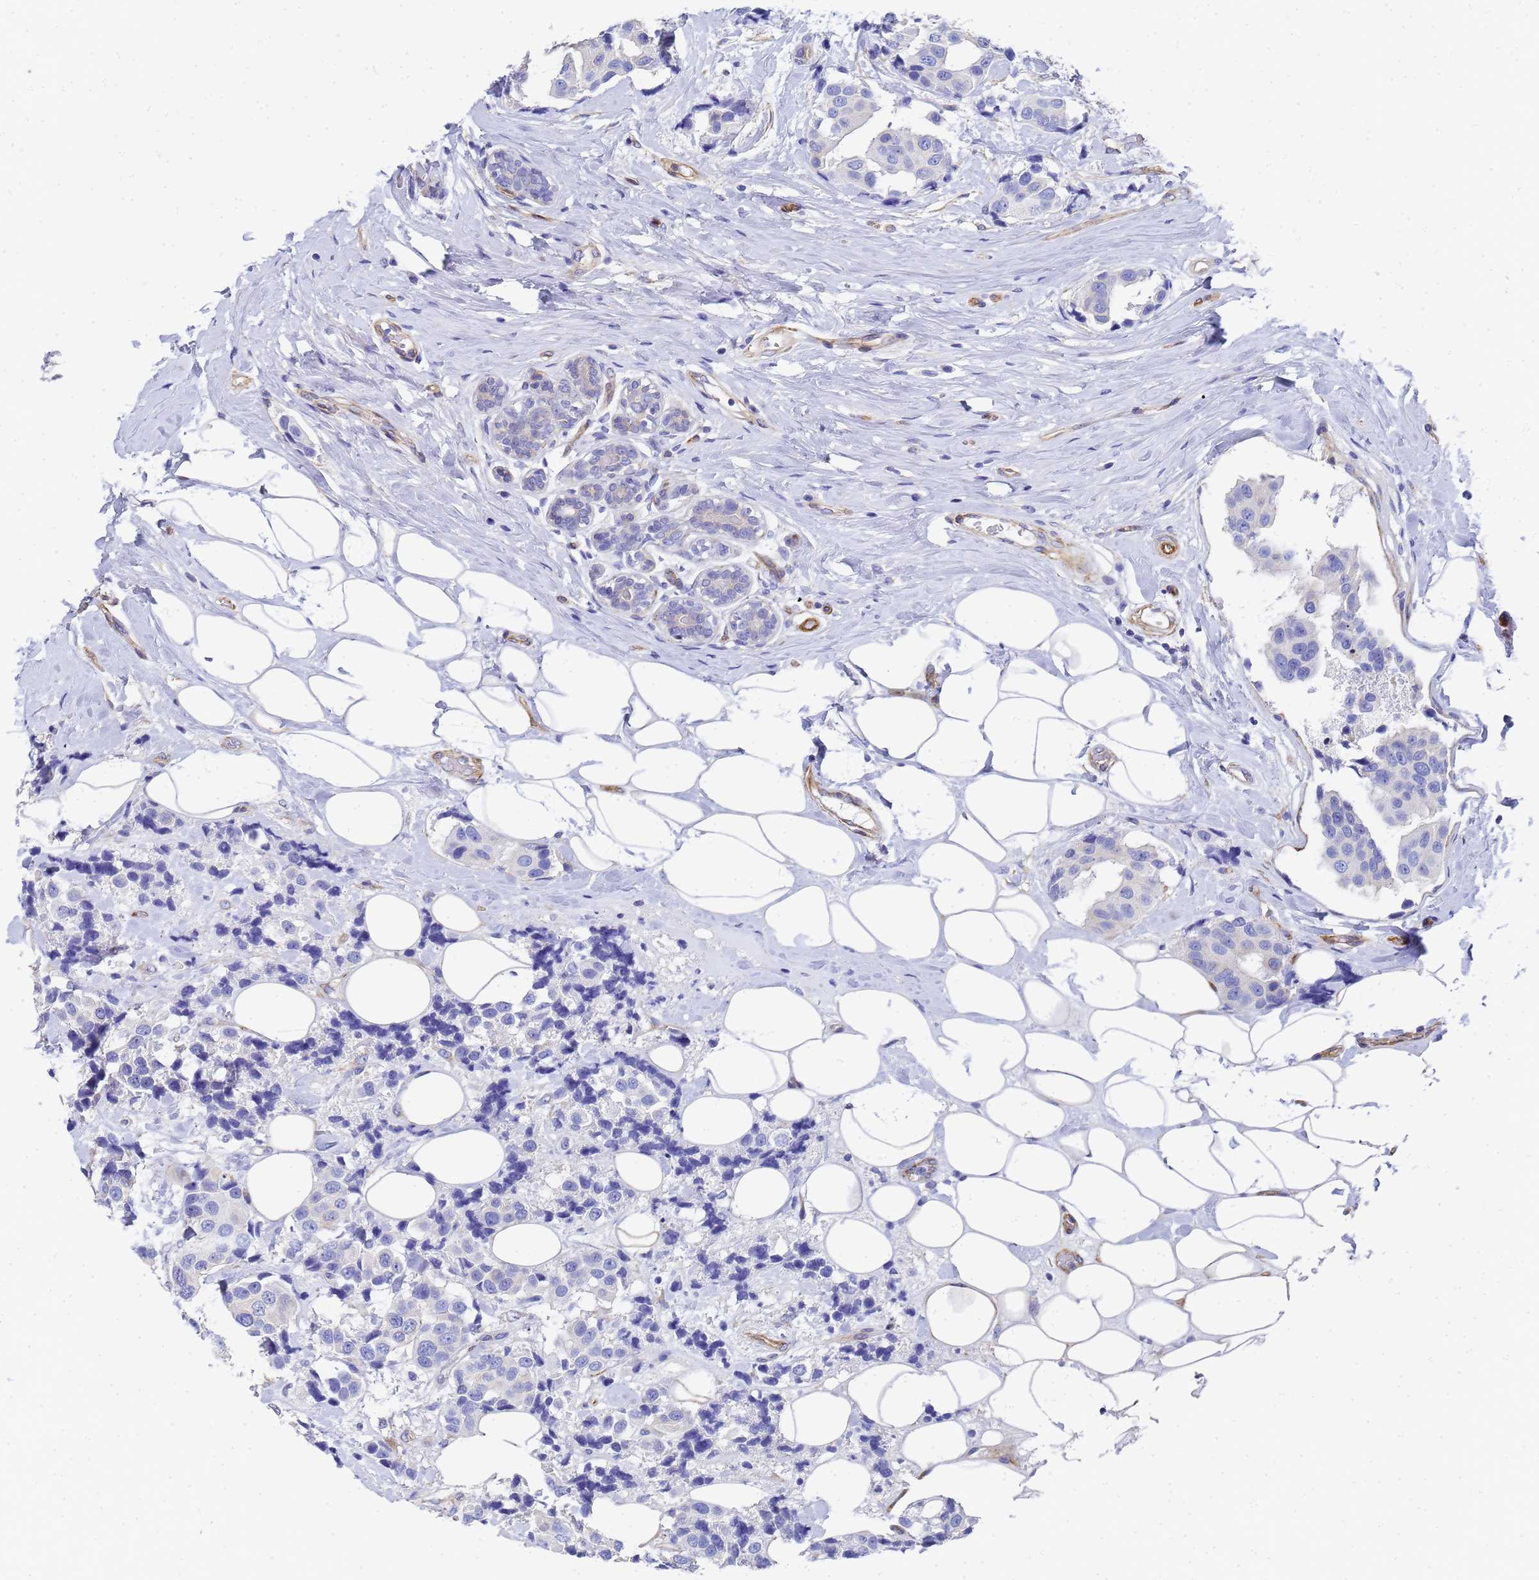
{"staining": {"intensity": "negative", "quantity": "none", "location": "none"}, "tissue": "breast cancer", "cell_type": "Tumor cells", "image_type": "cancer", "snomed": [{"axis": "morphology", "description": "Normal tissue, NOS"}, {"axis": "morphology", "description": "Duct carcinoma"}, {"axis": "topography", "description": "Breast"}], "caption": "Immunohistochemistry (IHC) histopathology image of human invasive ductal carcinoma (breast) stained for a protein (brown), which reveals no expression in tumor cells.", "gene": "TUBB1", "patient": {"sex": "female", "age": 39}}